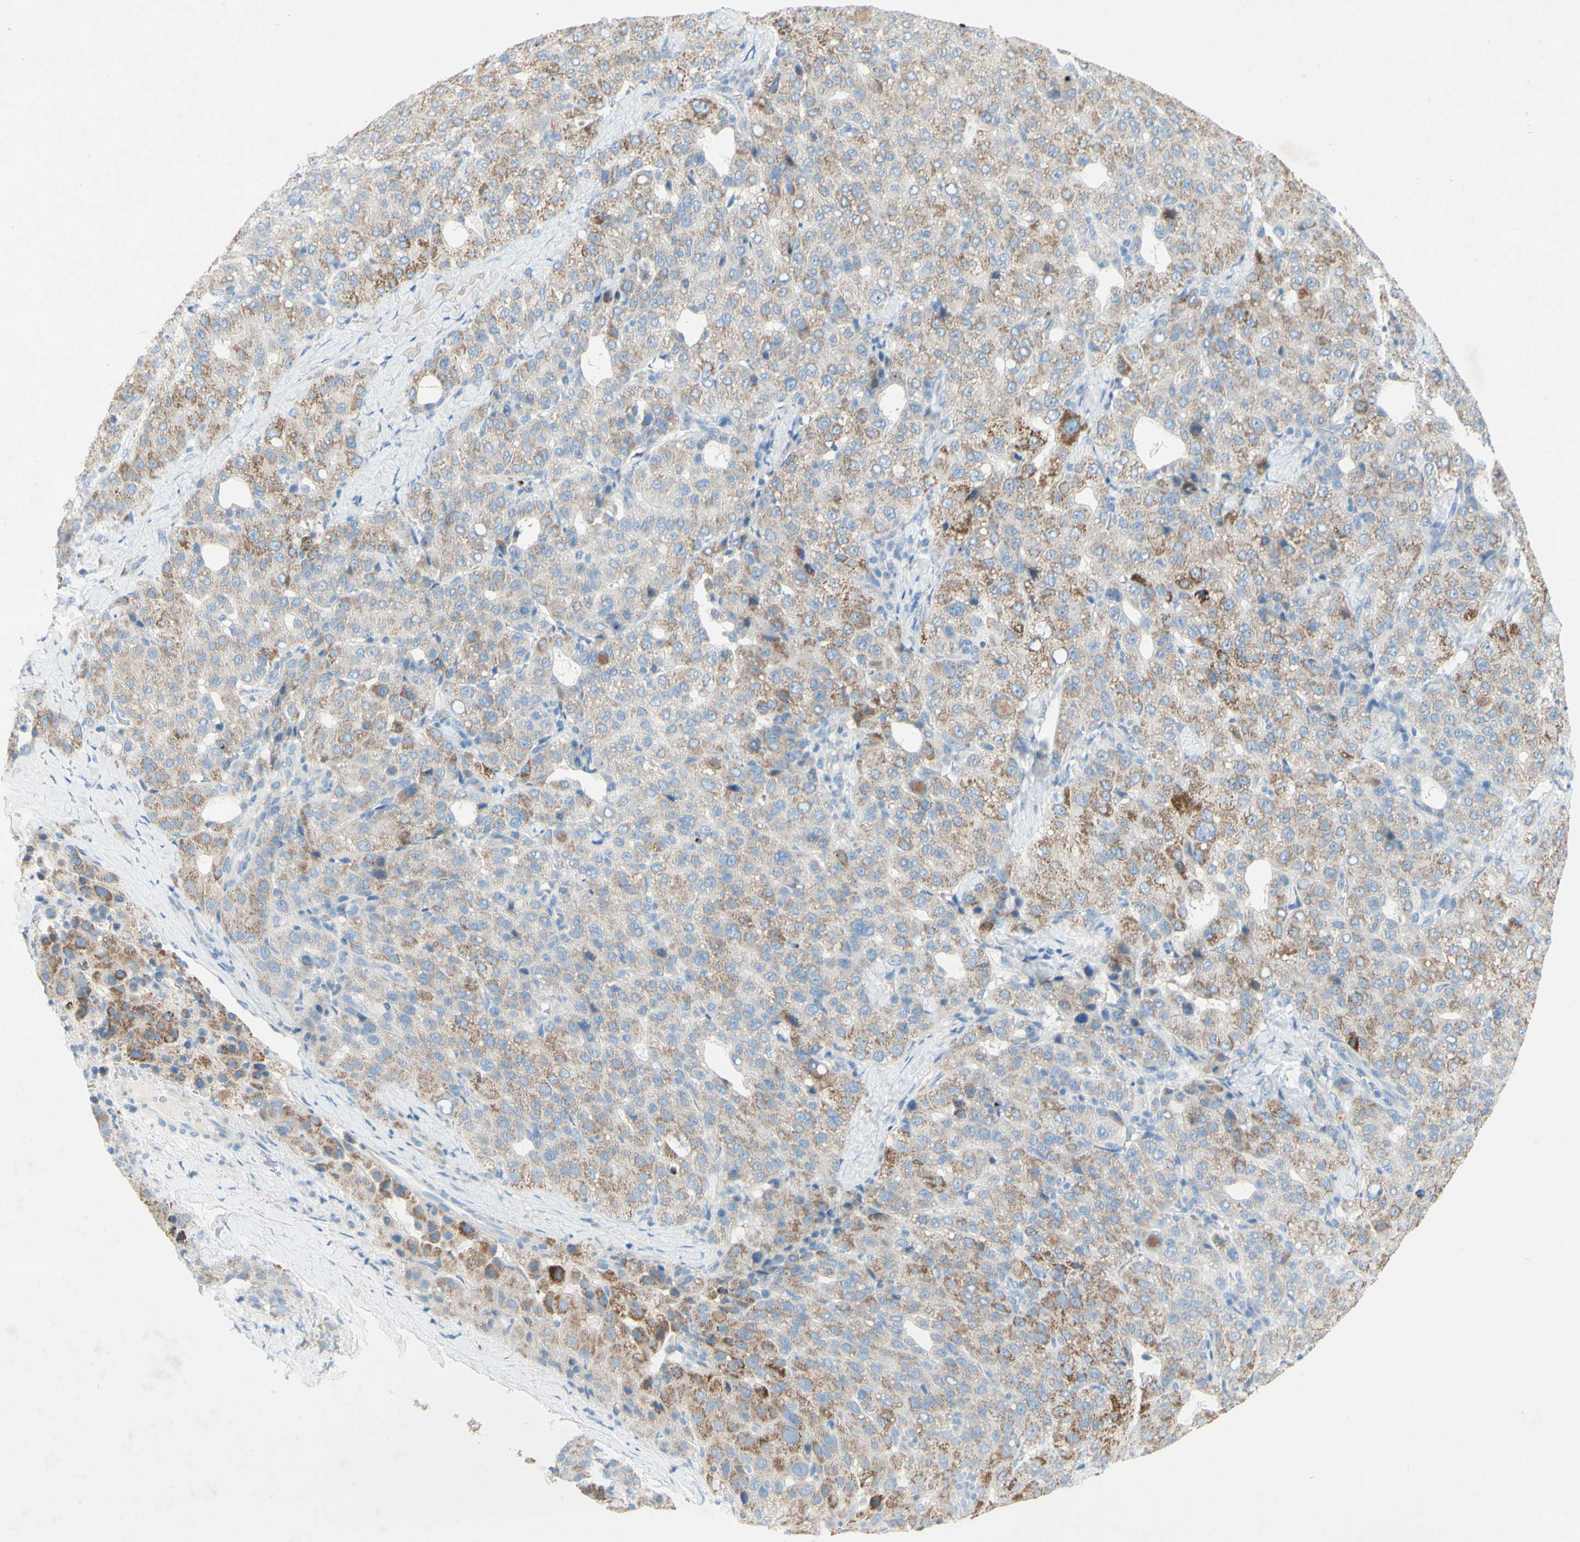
{"staining": {"intensity": "weak", "quantity": "25%-75%", "location": "cytoplasmic/membranous"}, "tissue": "liver cancer", "cell_type": "Tumor cells", "image_type": "cancer", "snomed": [{"axis": "morphology", "description": "Carcinoma, Hepatocellular, NOS"}, {"axis": "topography", "description": "Liver"}], "caption": "An image showing weak cytoplasmic/membranous positivity in about 25%-75% of tumor cells in liver hepatocellular carcinoma, as visualized by brown immunohistochemical staining.", "gene": "ACADL", "patient": {"sex": "male", "age": 65}}